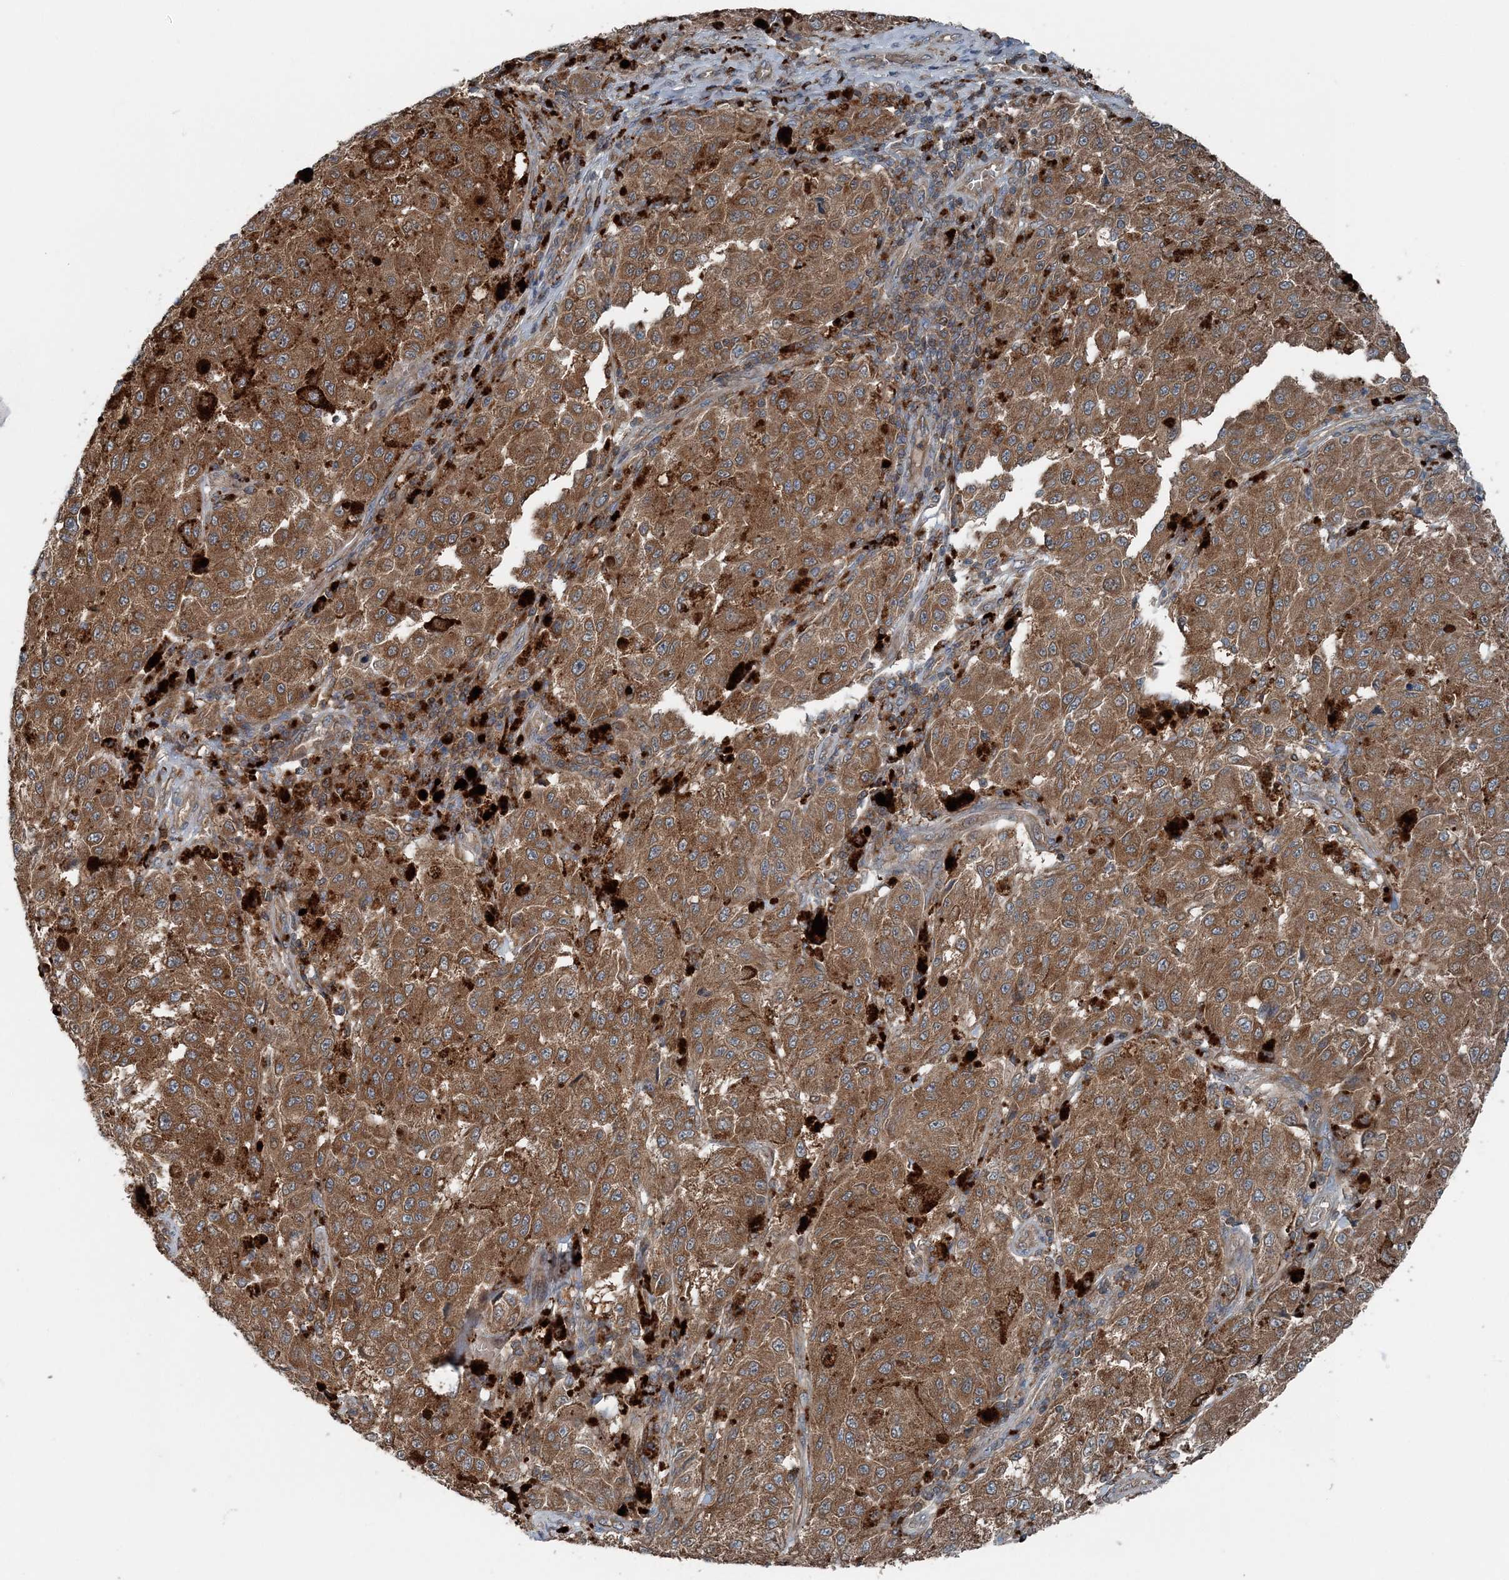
{"staining": {"intensity": "moderate", "quantity": ">75%", "location": "cytoplasmic/membranous"}, "tissue": "melanoma", "cell_type": "Tumor cells", "image_type": "cancer", "snomed": [{"axis": "morphology", "description": "Malignant melanoma, NOS"}, {"axis": "topography", "description": "Skin"}], "caption": "Malignant melanoma stained with DAB (3,3'-diaminobenzidine) immunohistochemistry exhibits medium levels of moderate cytoplasmic/membranous staining in about >75% of tumor cells.", "gene": "ASNSD1", "patient": {"sex": "female", "age": 64}}